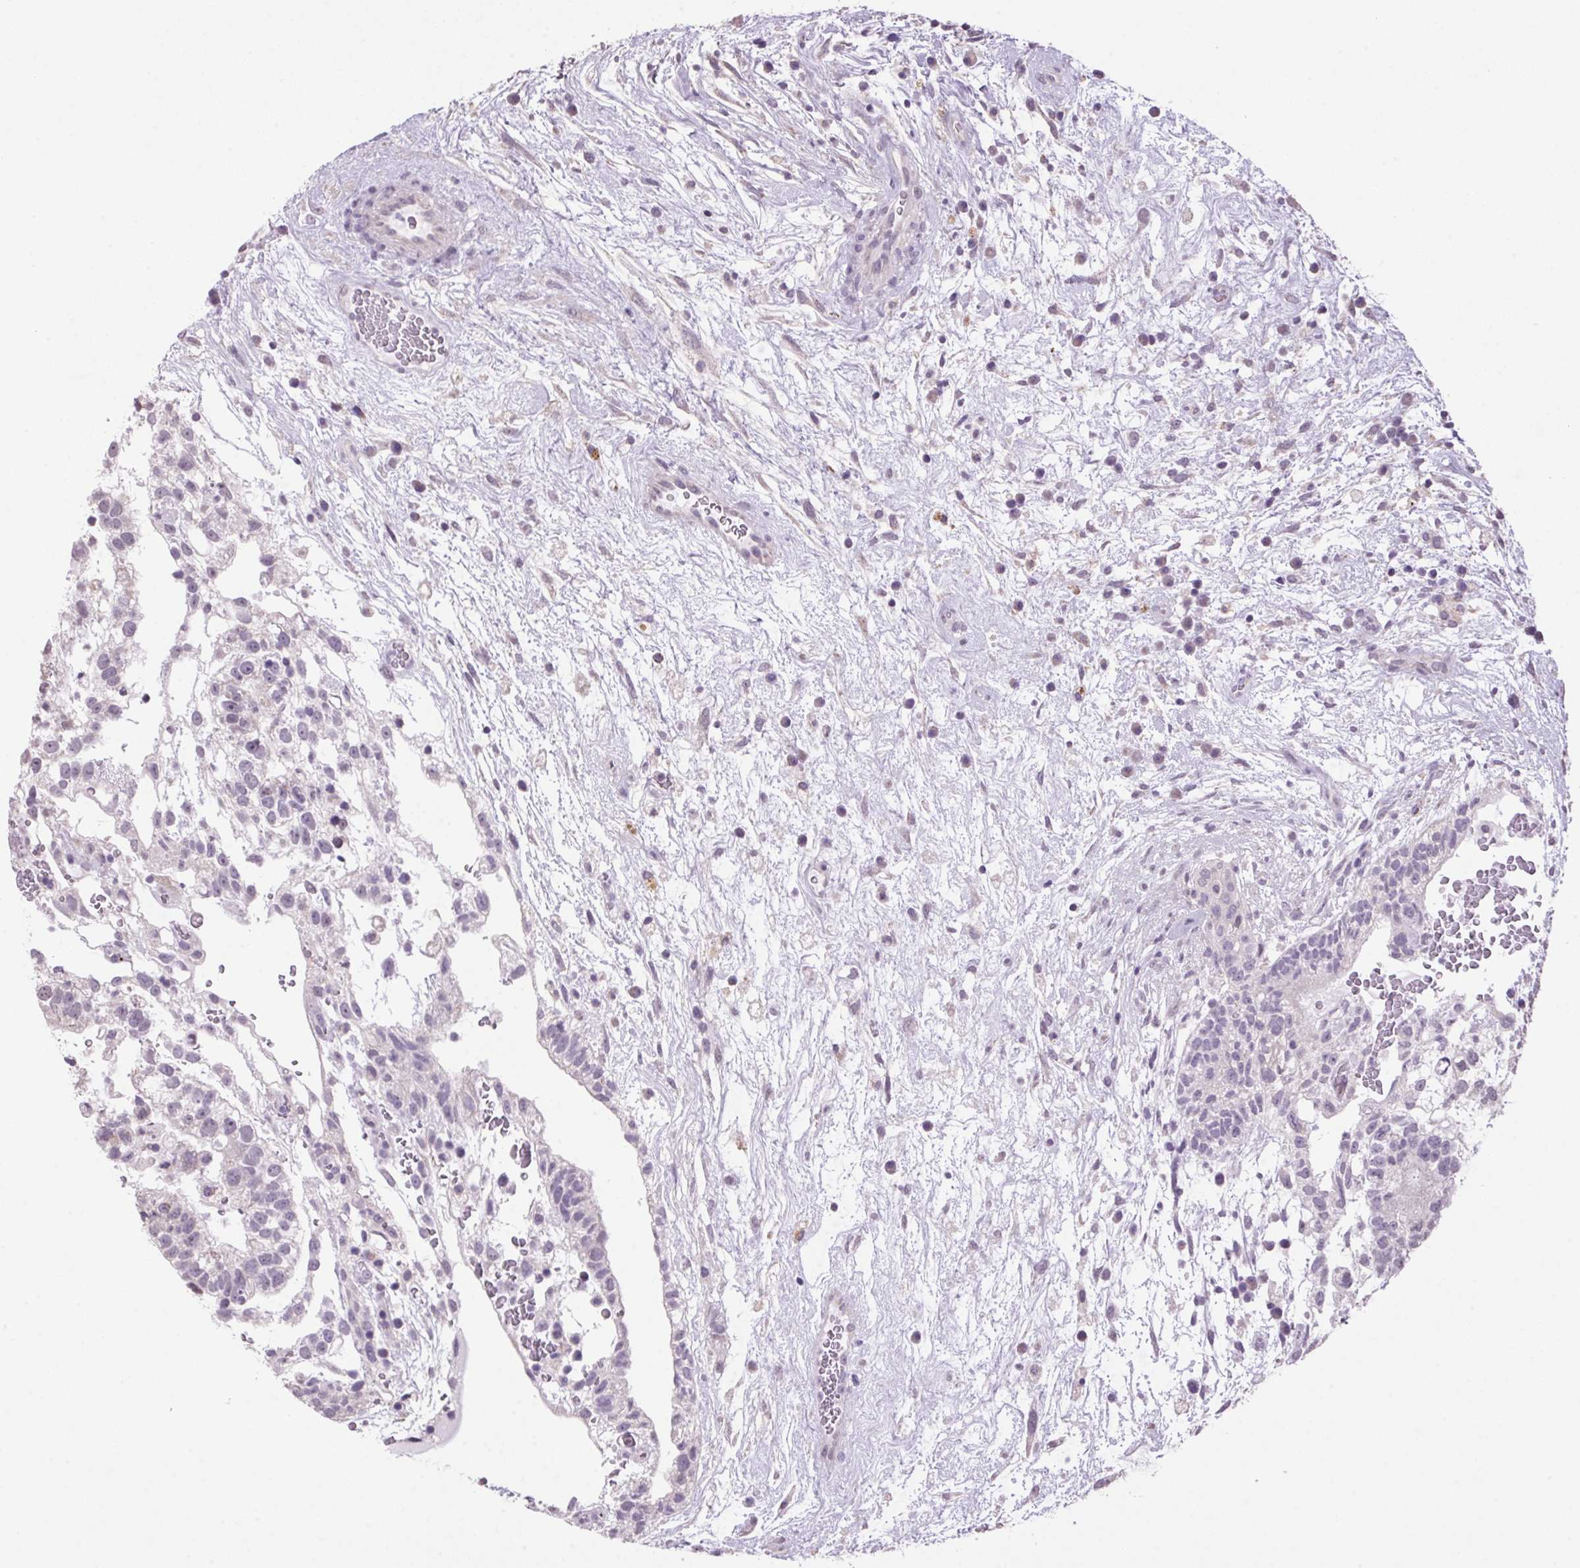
{"staining": {"intensity": "negative", "quantity": "none", "location": "none"}, "tissue": "testis cancer", "cell_type": "Tumor cells", "image_type": "cancer", "snomed": [{"axis": "morphology", "description": "Normal tissue, NOS"}, {"axis": "morphology", "description": "Carcinoma, Embryonal, NOS"}, {"axis": "topography", "description": "Testis"}], "caption": "Tumor cells are negative for brown protein staining in testis cancer.", "gene": "VWA3B", "patient": {"sex": "male", "age": 32}}